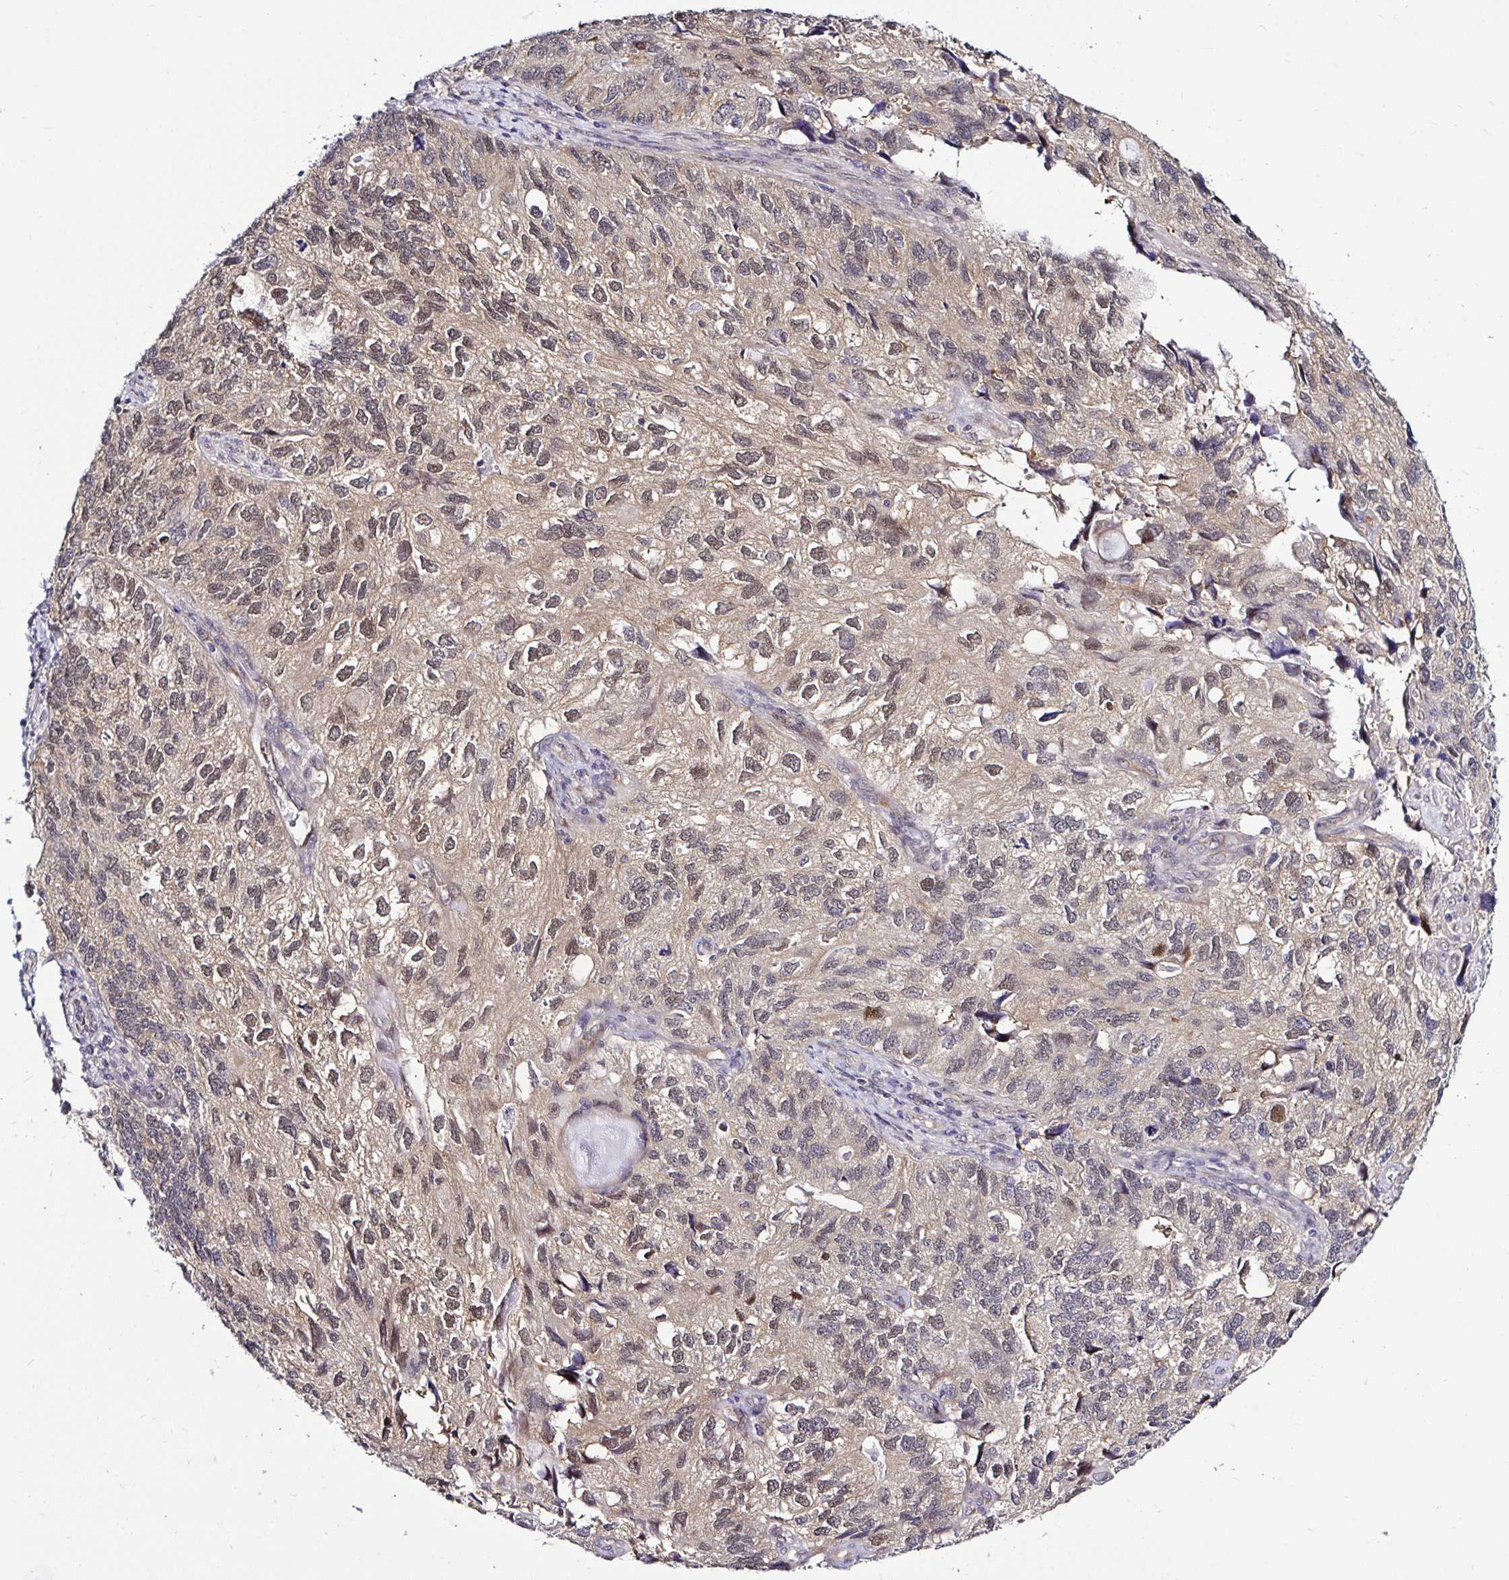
{"staining": {"intensity": "moderate", "quantity": "25%-75%", "location": "nuclear"}, "tissue": "endometrial cancer", "cell_type": "Tumor cells", "image_type": "cancer", "snomed": [{"axis": "morphology", "description": "Carcinoma, NOS"}, {"axis": "topography", "description": "Uterus"}], "caption": "An IHC photomicrograph of tumor tissue is shown. Protein staining in brown highlights moderate nuclear positivity in carcinoma (endometrial) within tumor cells.", "gene": "PSMD3", "patient": {"sex": "female", "age": 76}}